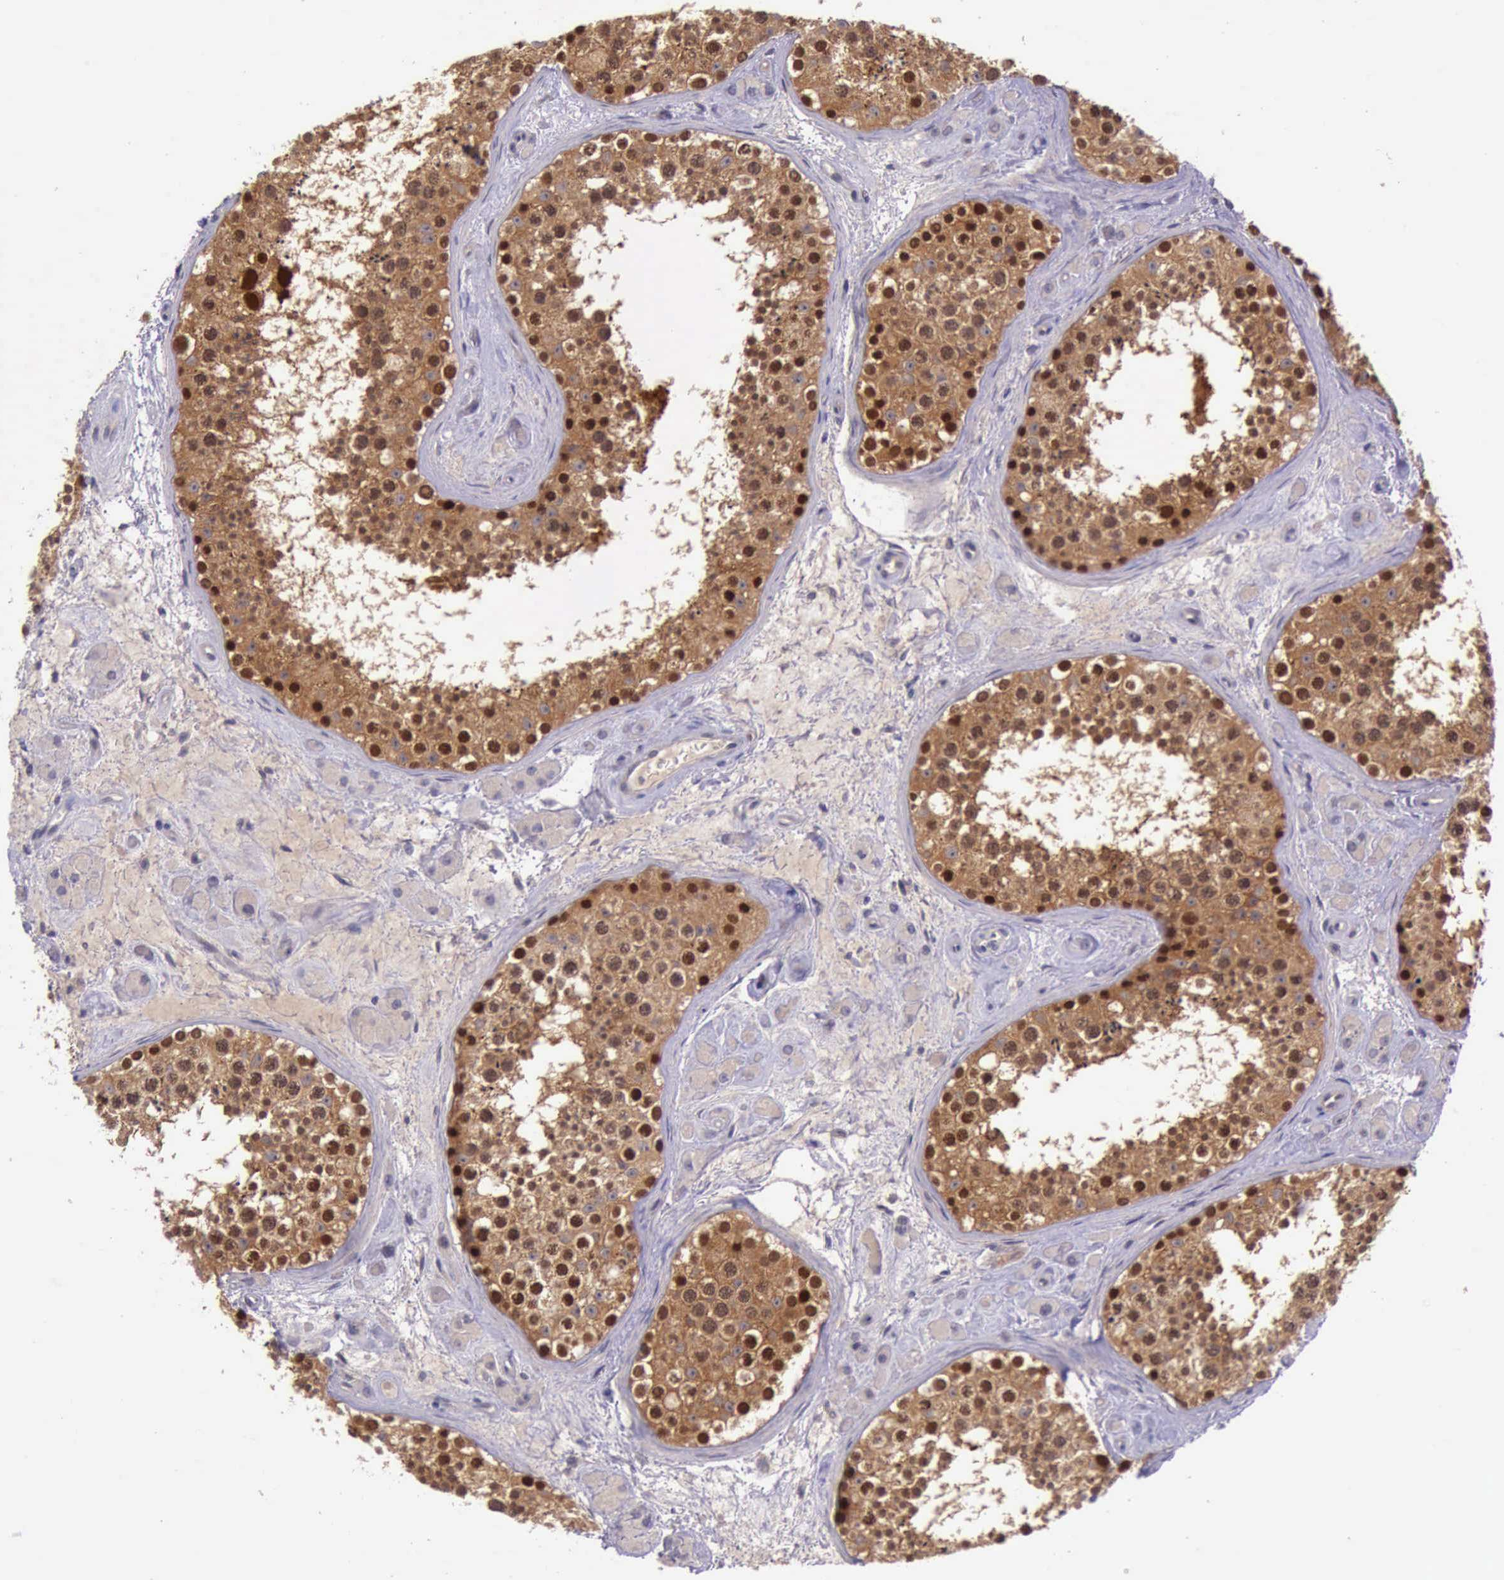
{"staining": {"intensity": "moderate", "quantity": ">75%", "location": "cytoplasmic/membranous,nuclear"}, "tissue": "testis", "cell_type": "Cells in seminiferous ducts", "image_type": "normal", "snomed": [{"axis": "morphology", "description": "Normal tissue, NOS"}, {"axis": "topography", "description": "Testis"}], "caption": "Moderate cytoplasmic/membranous,nuclear positivity for a protein is present in about >75% of cells in seminiferous ducts of unremarkable testis using IHC.", "gene": "PRICKLE3", "patient": {"sex": "male", "age": 38}}